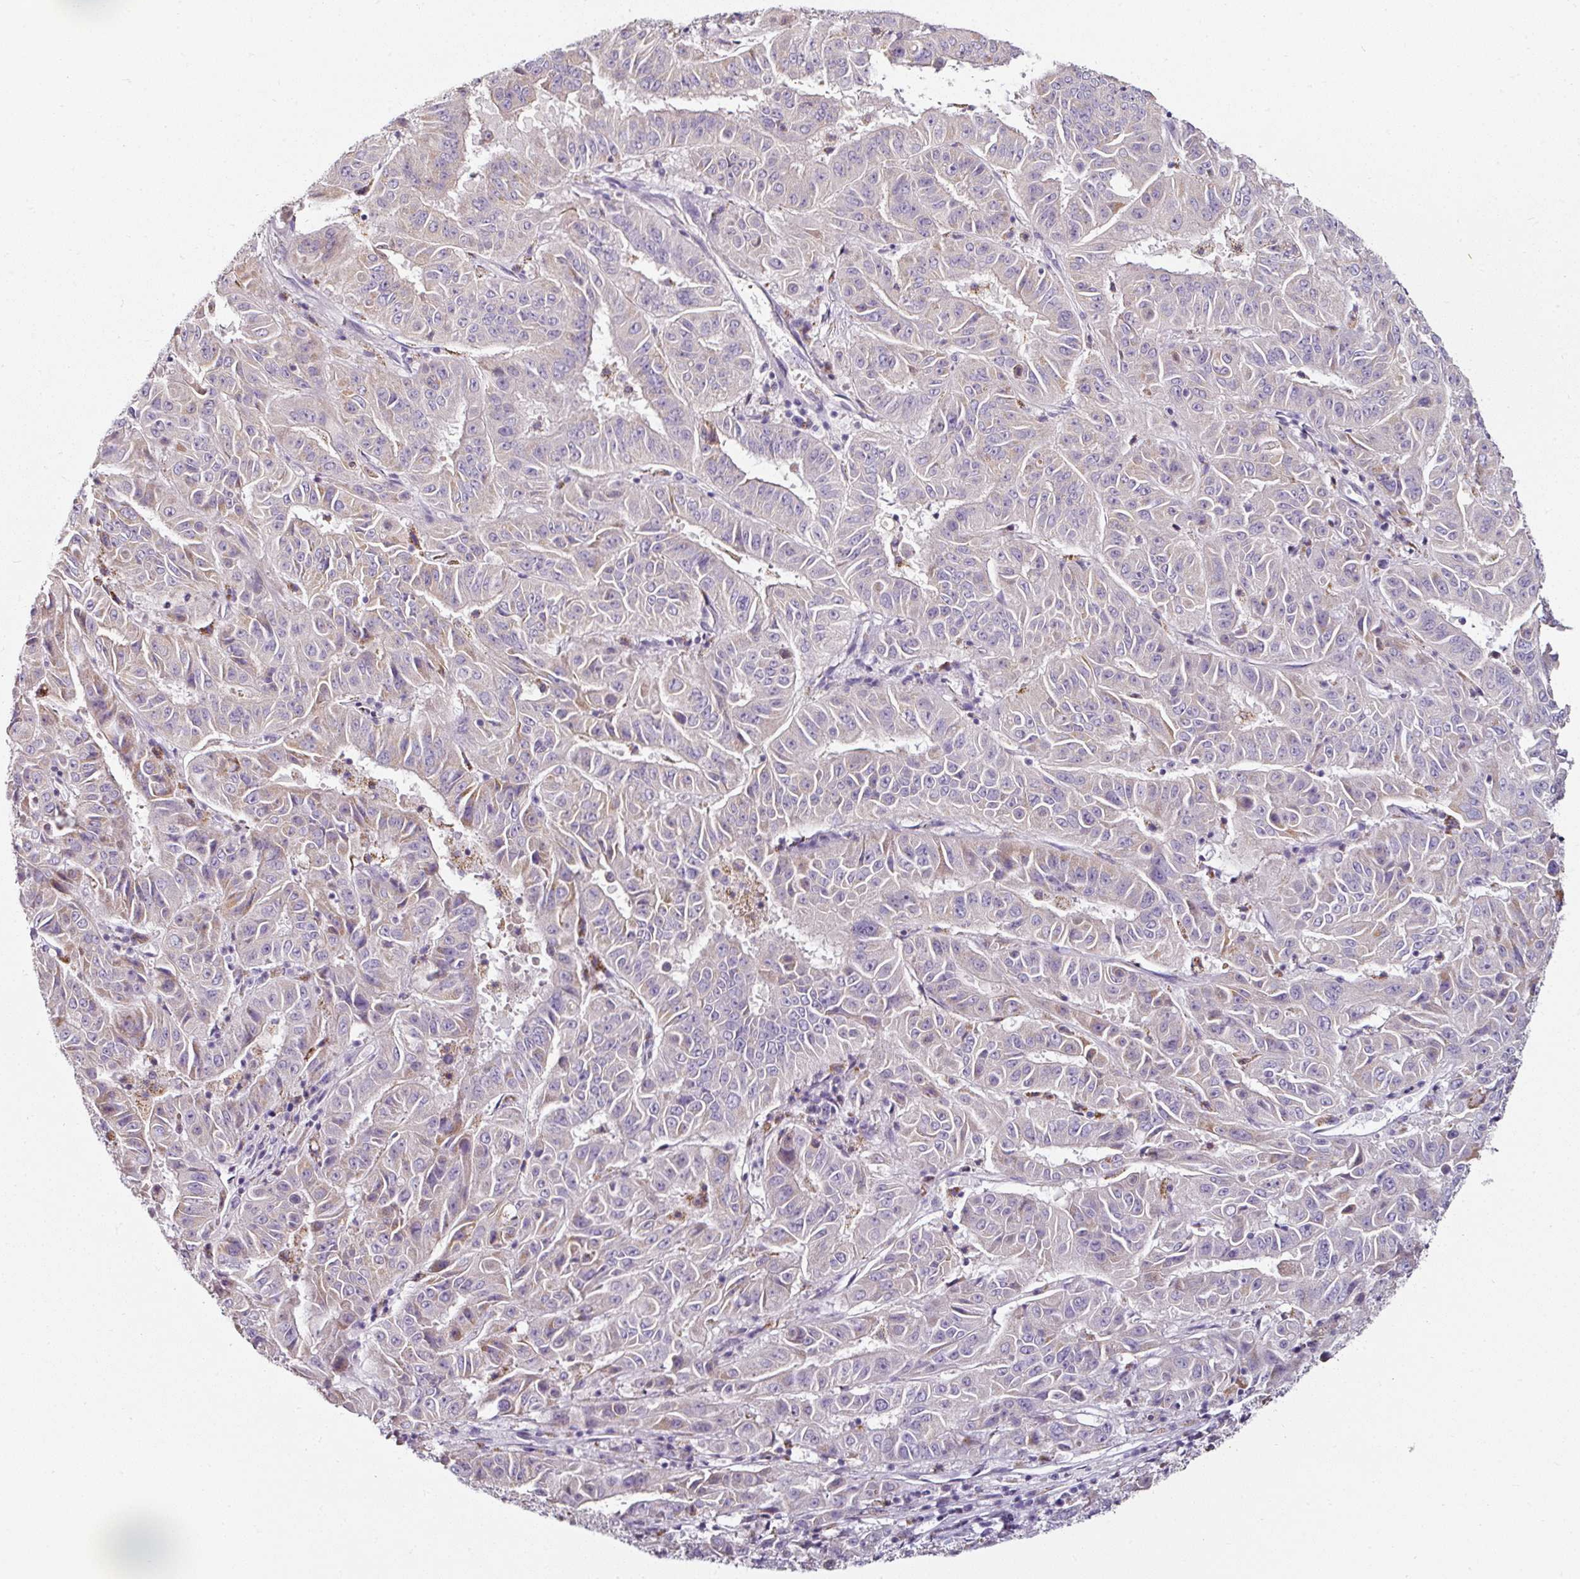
{"staining": {"intensity": "moderate", "quantity": "<25%", "location": "cytoplasmic/membranous"}, "tissue": "pancreatic cancer", "cell_type": "Tumor cells", "image_type": "cancer", "snomed": [{"axis": "morphology", "description": "Adenocarcinoma, NOS"}, {"axis": "topography", "description": "Pancreas"}], "caption": "A low amount of moderate cytoplasmic/membranous staining is seen in approximately <25% of tumor cells in pancreatic cancer (adenocarcinoma) tissue.", "gene": "CAP2", "patient": {"sex": "male", "age": 63}}